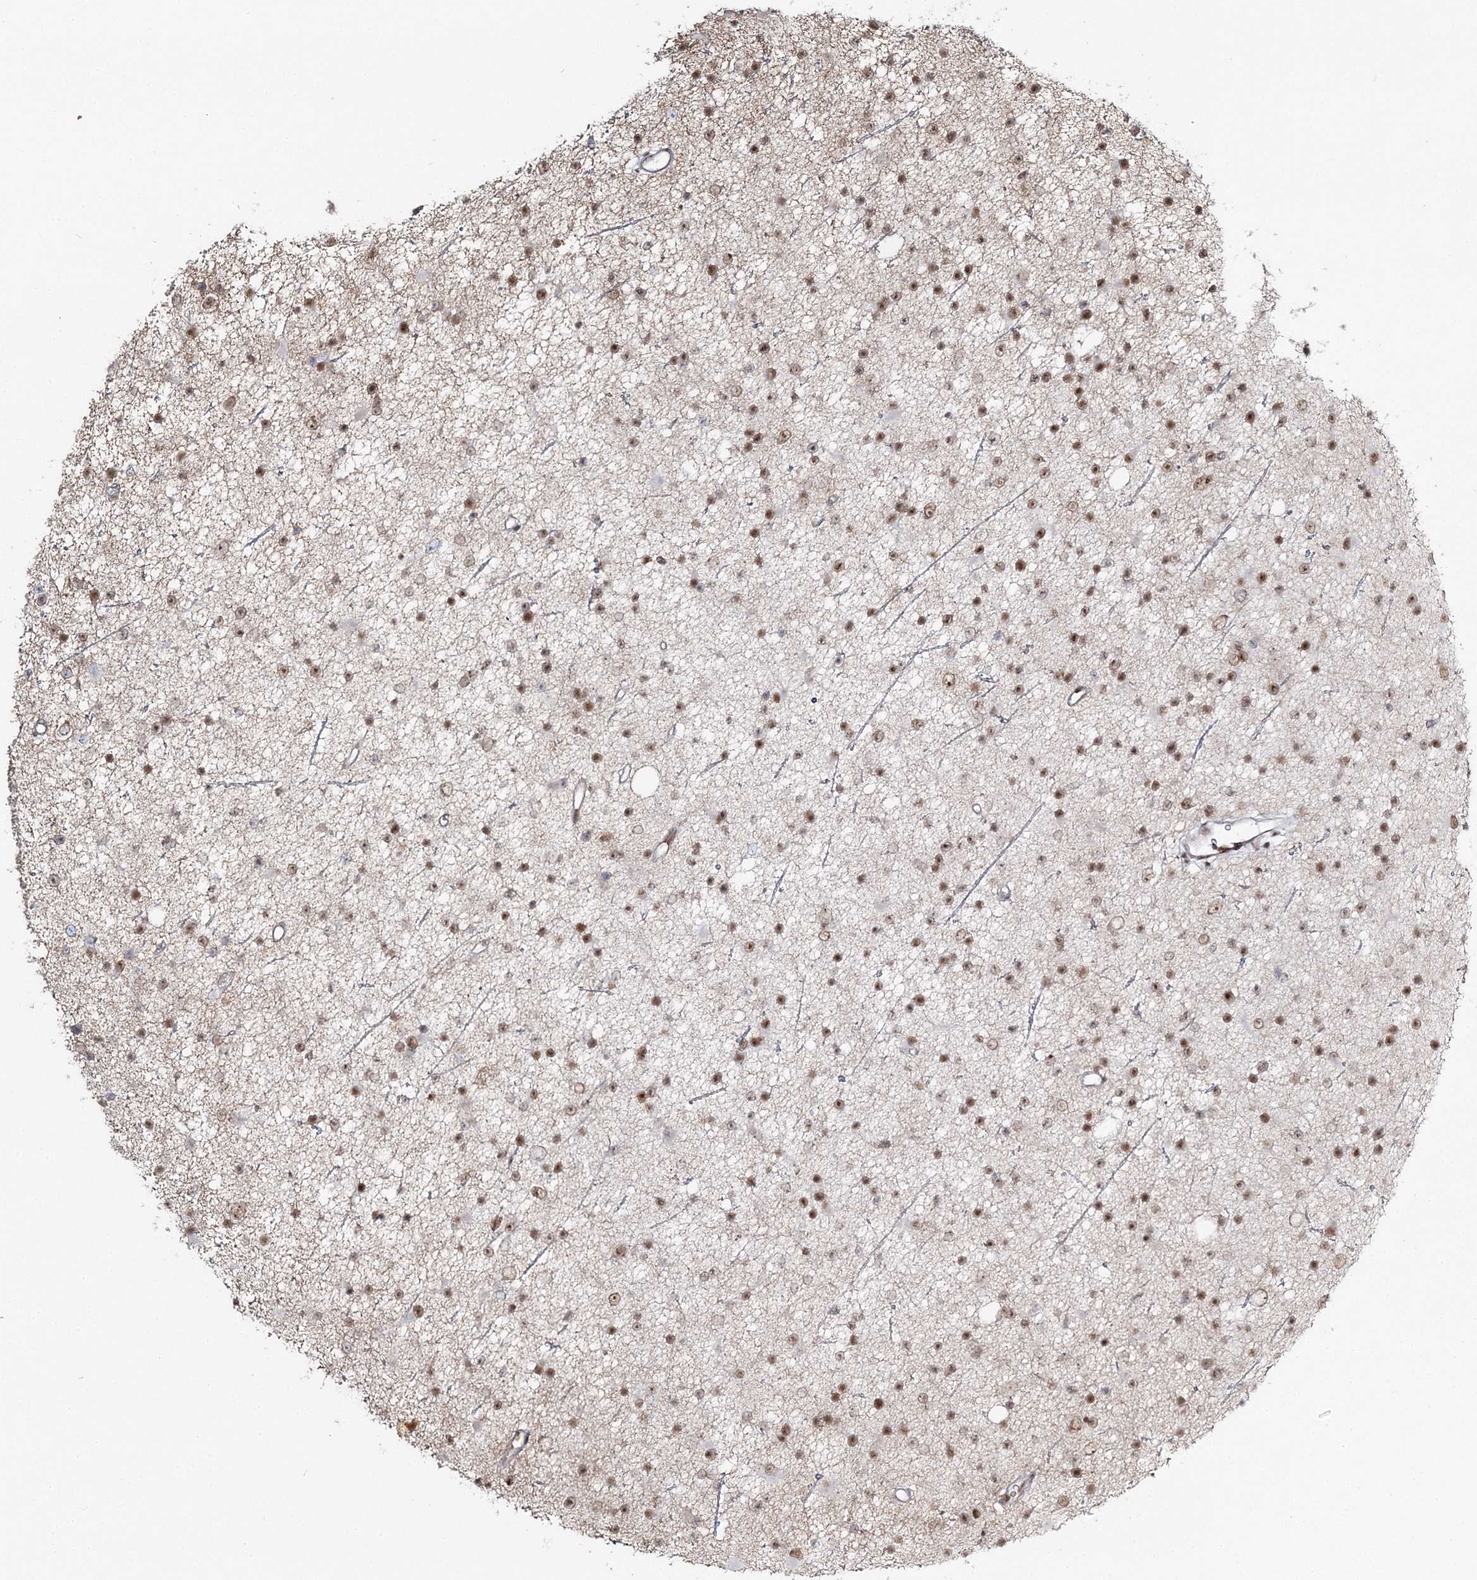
{"staining": {"intensity": "strong", "quantity": ">75%", "location": "nuclear"}, "tissue": "glioma", "cell_type": "Tumor cells", "image_type": "cancer", "snomed": [{"axis": "morphology", "description": "Glioma, malignant, Low grade"}, {"axis": "topography", "description": "Cerebral cortex"}], "caption": "Protein staining of low-grade glioma (malignant) tissue shows strong nuclear staining in about >75% of tumor cells.", "gene": "QRICH1", "patient": {"sex": "female", "age": 39}}